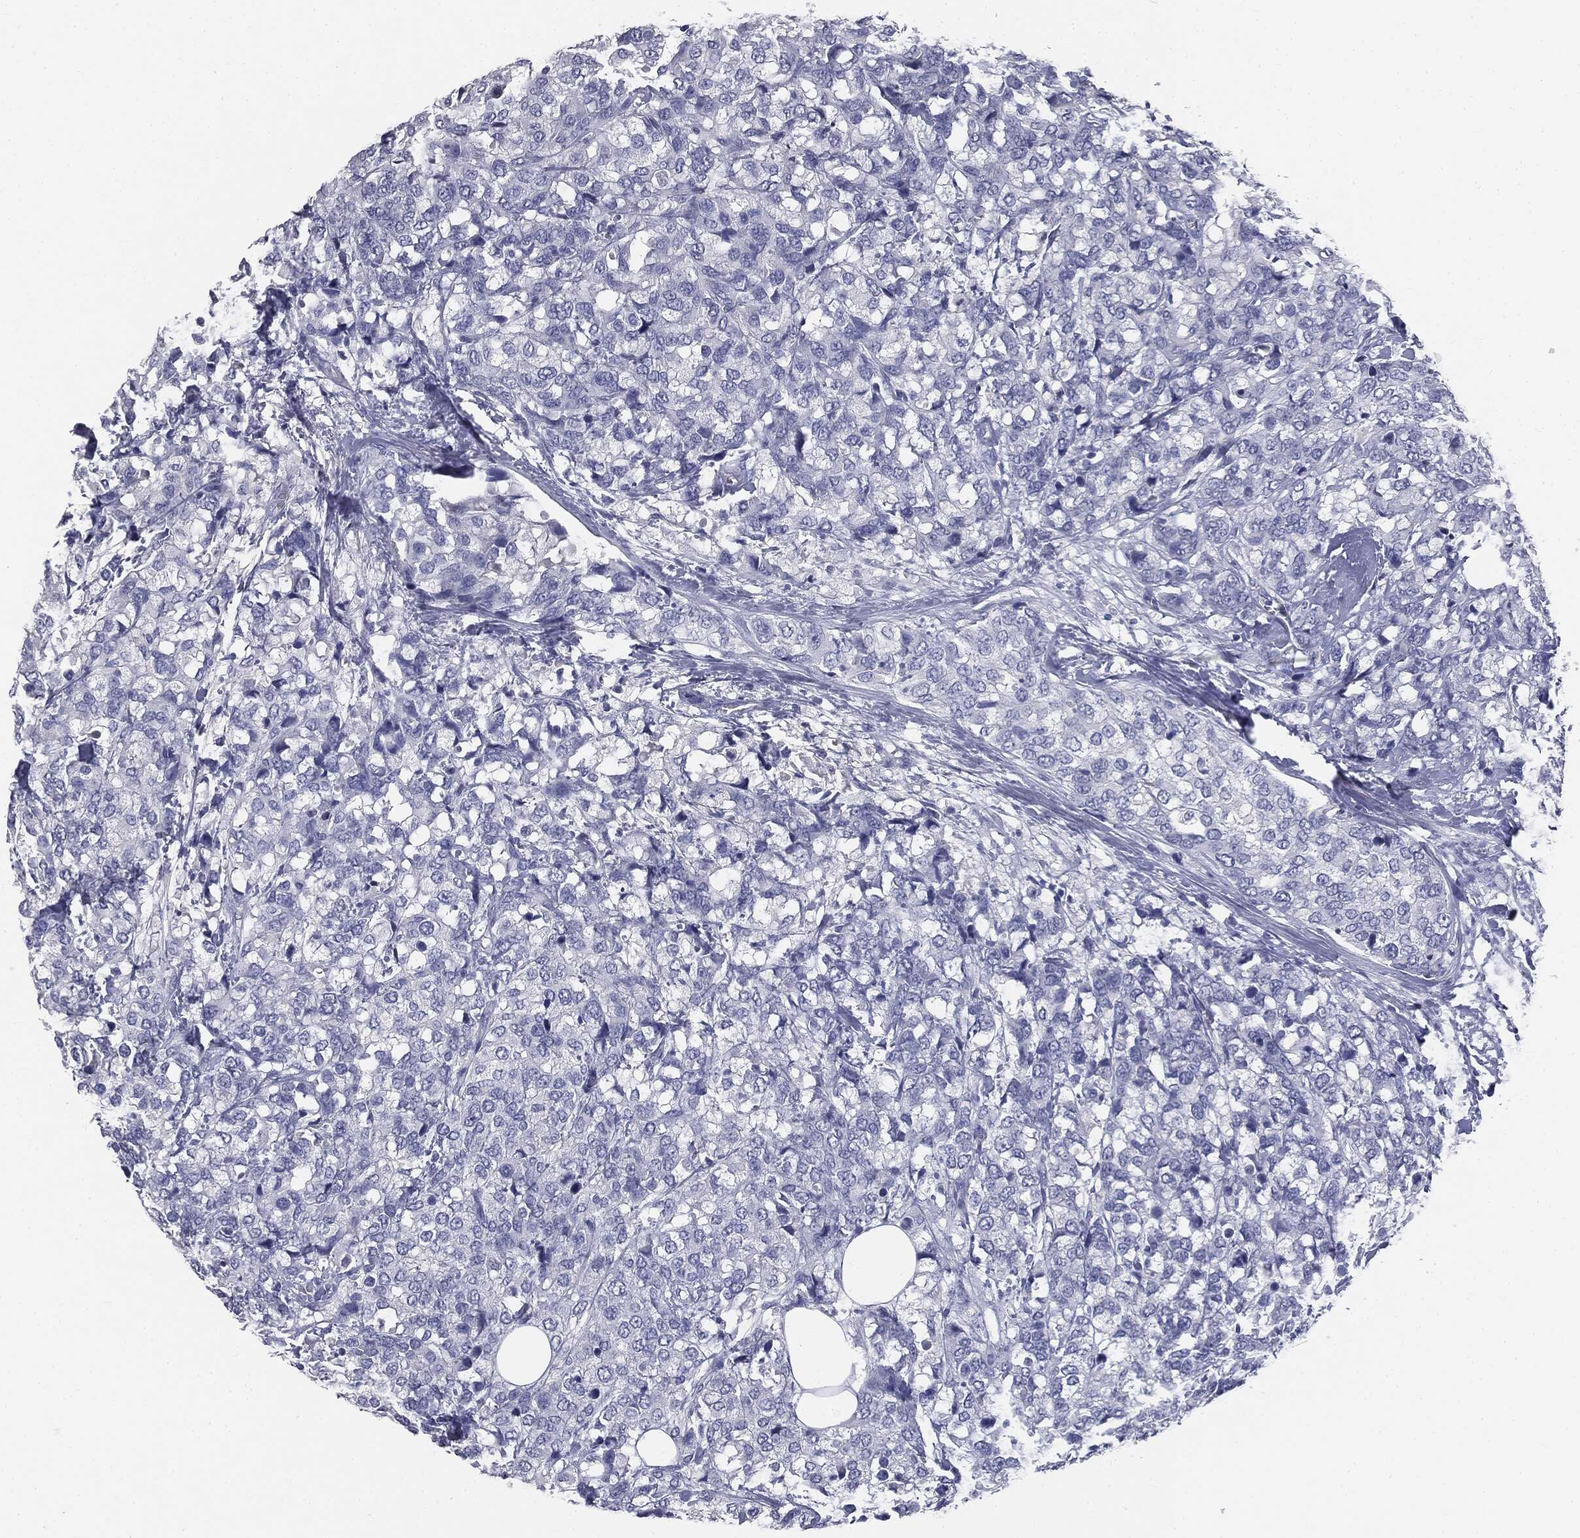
{"staining": {"intensity": "negative", "quantity": "none", "location": "none"}, "tissue": "breast cancer", "cell_type": "Tumor cells", "image_type": "cancer", "snomed": [{"axis": "morphology", "description": "Lobular carcinoma"}, {"axis": "topography", "description": "Breast"}], "caption": "This is an IHC histopathology image of breast lobular carcinoma. There is no staining in tumor cells.", "gene": "AFP", "patient": {"sex": "female", "age": 59}}